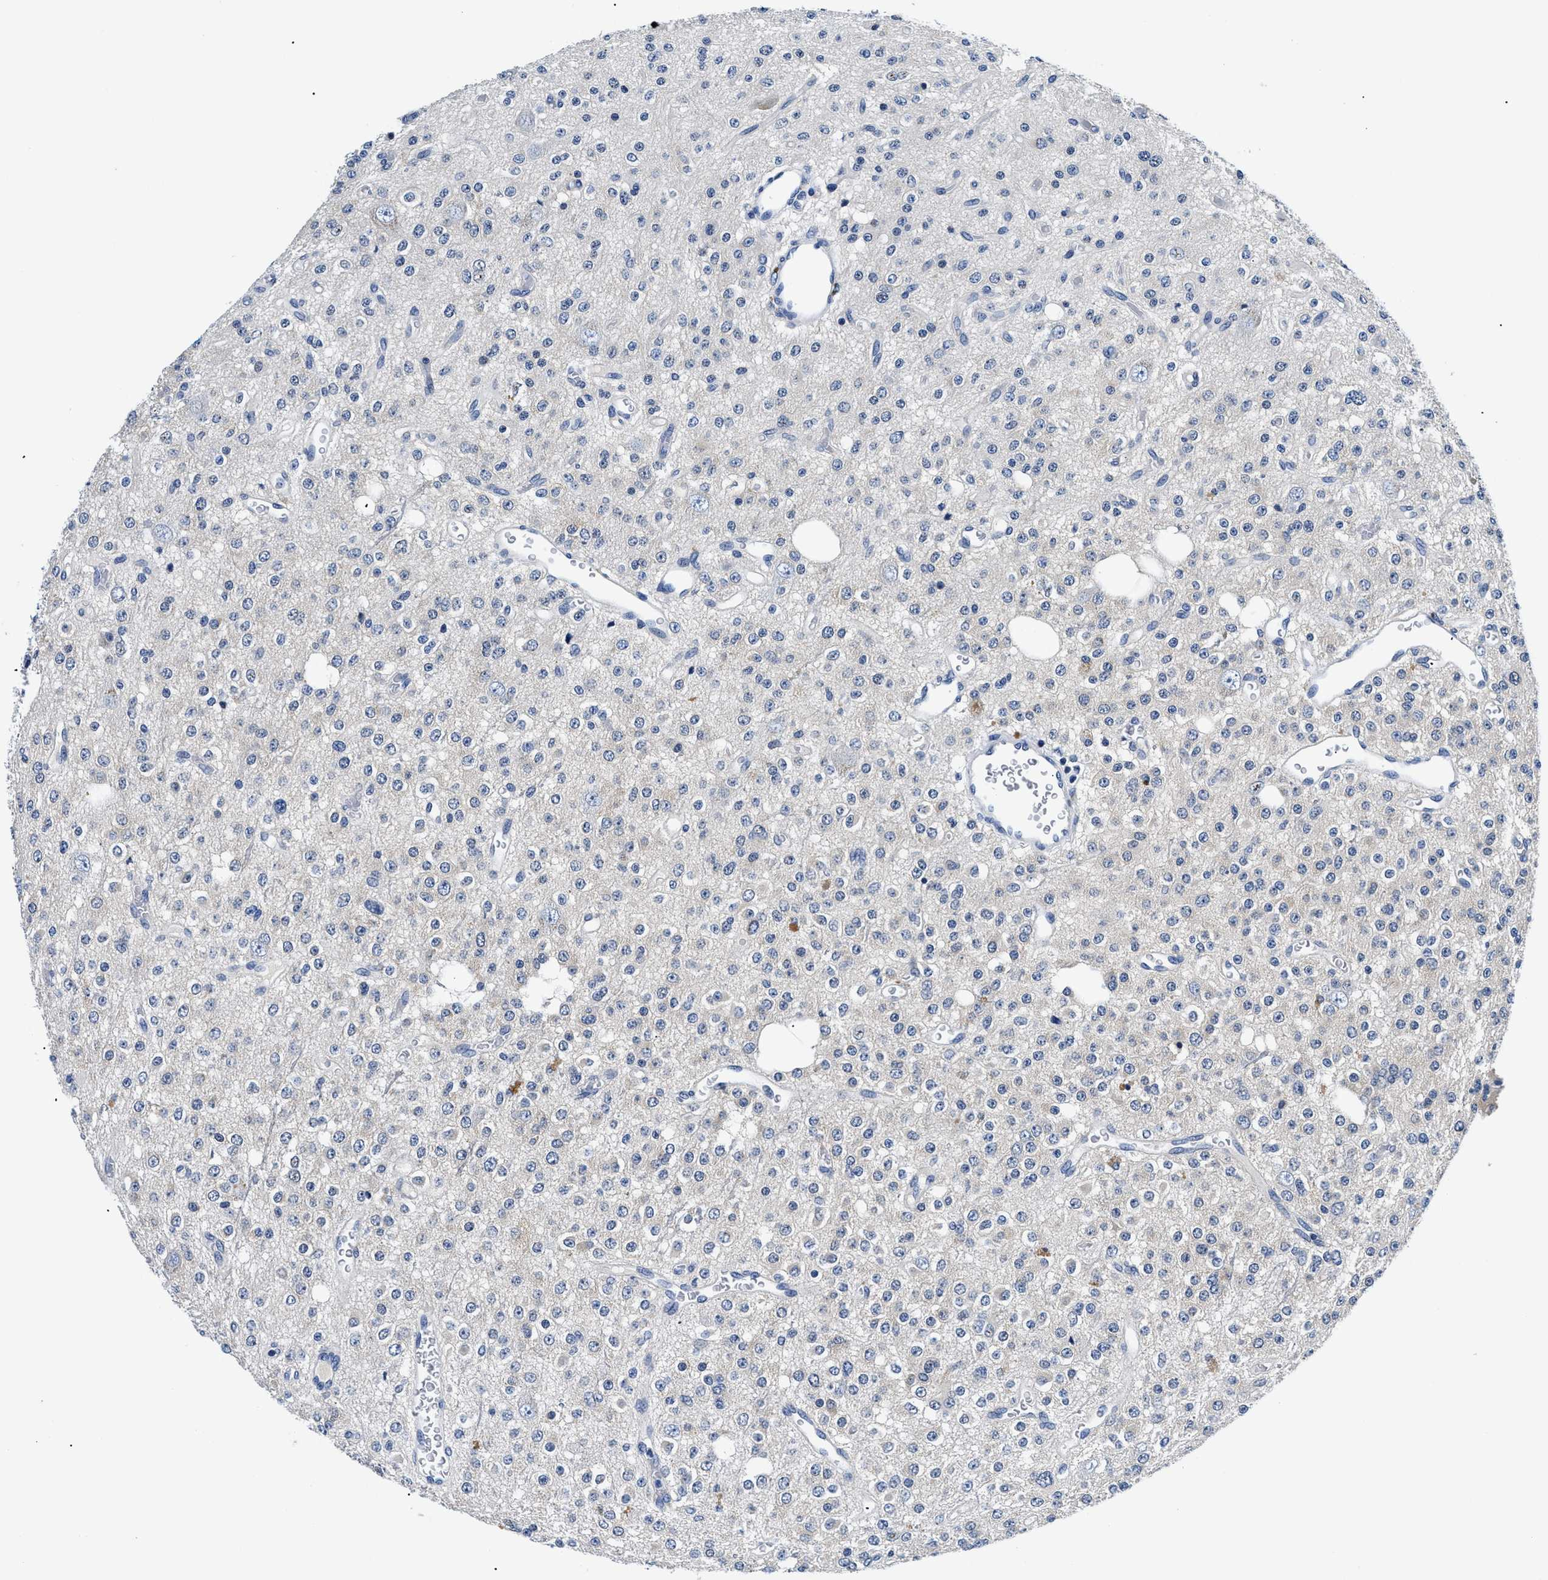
{"staining": {"intensity": "negative", "quantity": "none", "location": "none"}, "tissue": "glioma", "cell_type": "Tumor cells", "image_type": "cancer", "snomed": [{"axis": "morphology", "description": "Glioma, malignant, Low grade"}, {"axis": "topography", "description": "Brain"}], "caption": "Glioma was stained to show a protein in brown. There is no significant positivity in tumor cells.", "gene": "MEA1", "patient": {"sex": "male", "age": 38}}